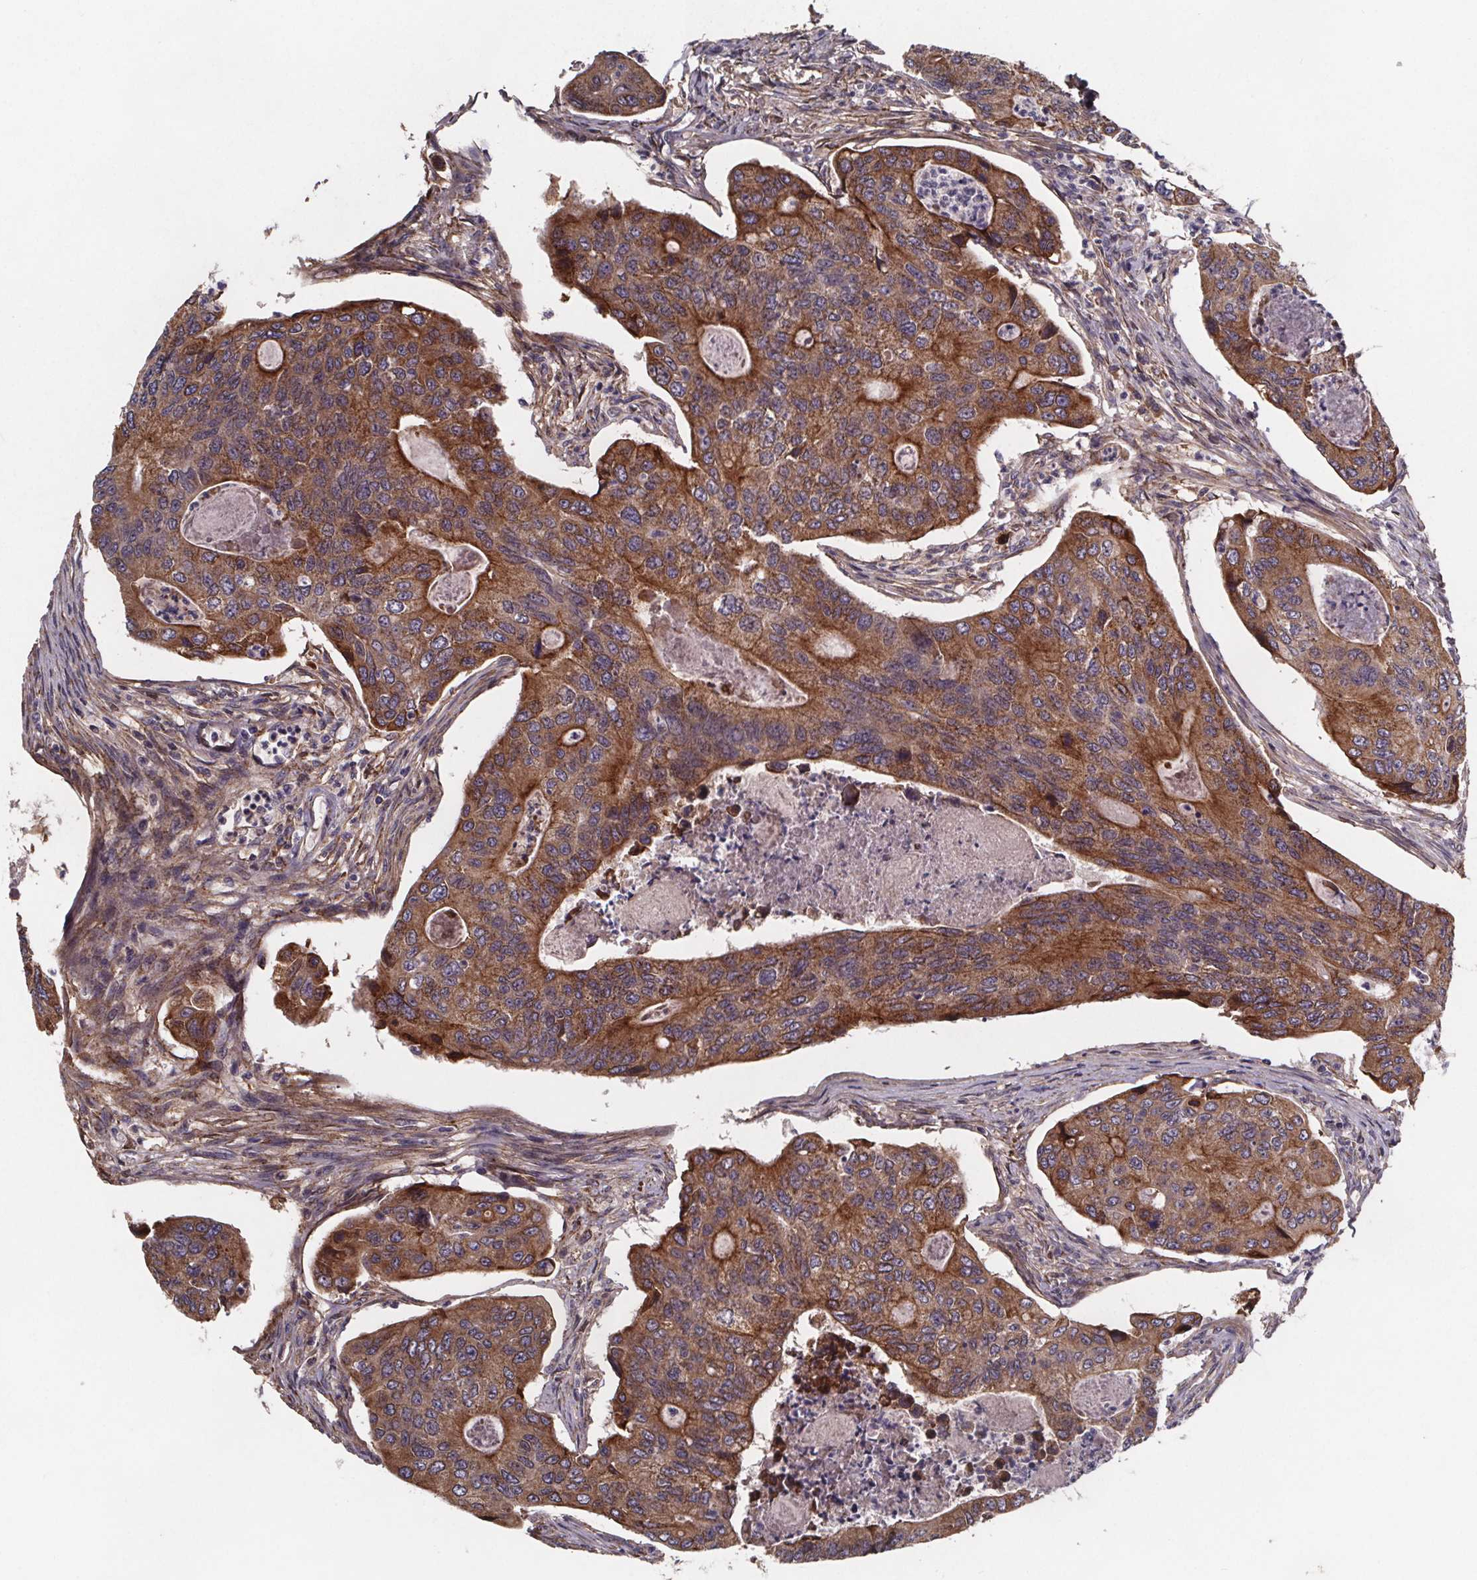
{"staining": {"intensity": "moderate", "quantity": ">75%", "location": "cytoplasmic/membranous"}, "tissue": "colorectal cancer", "cell_type": "Tumor cells", "image_type": "cancer", "snomed": [{"axis": "morphology", "description": "Adenocarcinoma, NOS"}, {"axis": "topography", "description": "Colon"}], "caption": "Brown immunohistochemical staining in human colorectal cancer (adenocarcinoma) shows moderate cytoplasmic/membranous expression in approximately >75% of tumor cells.", "gene": "FASTKD3", "patient": {"sex": "female", "age": 67}}